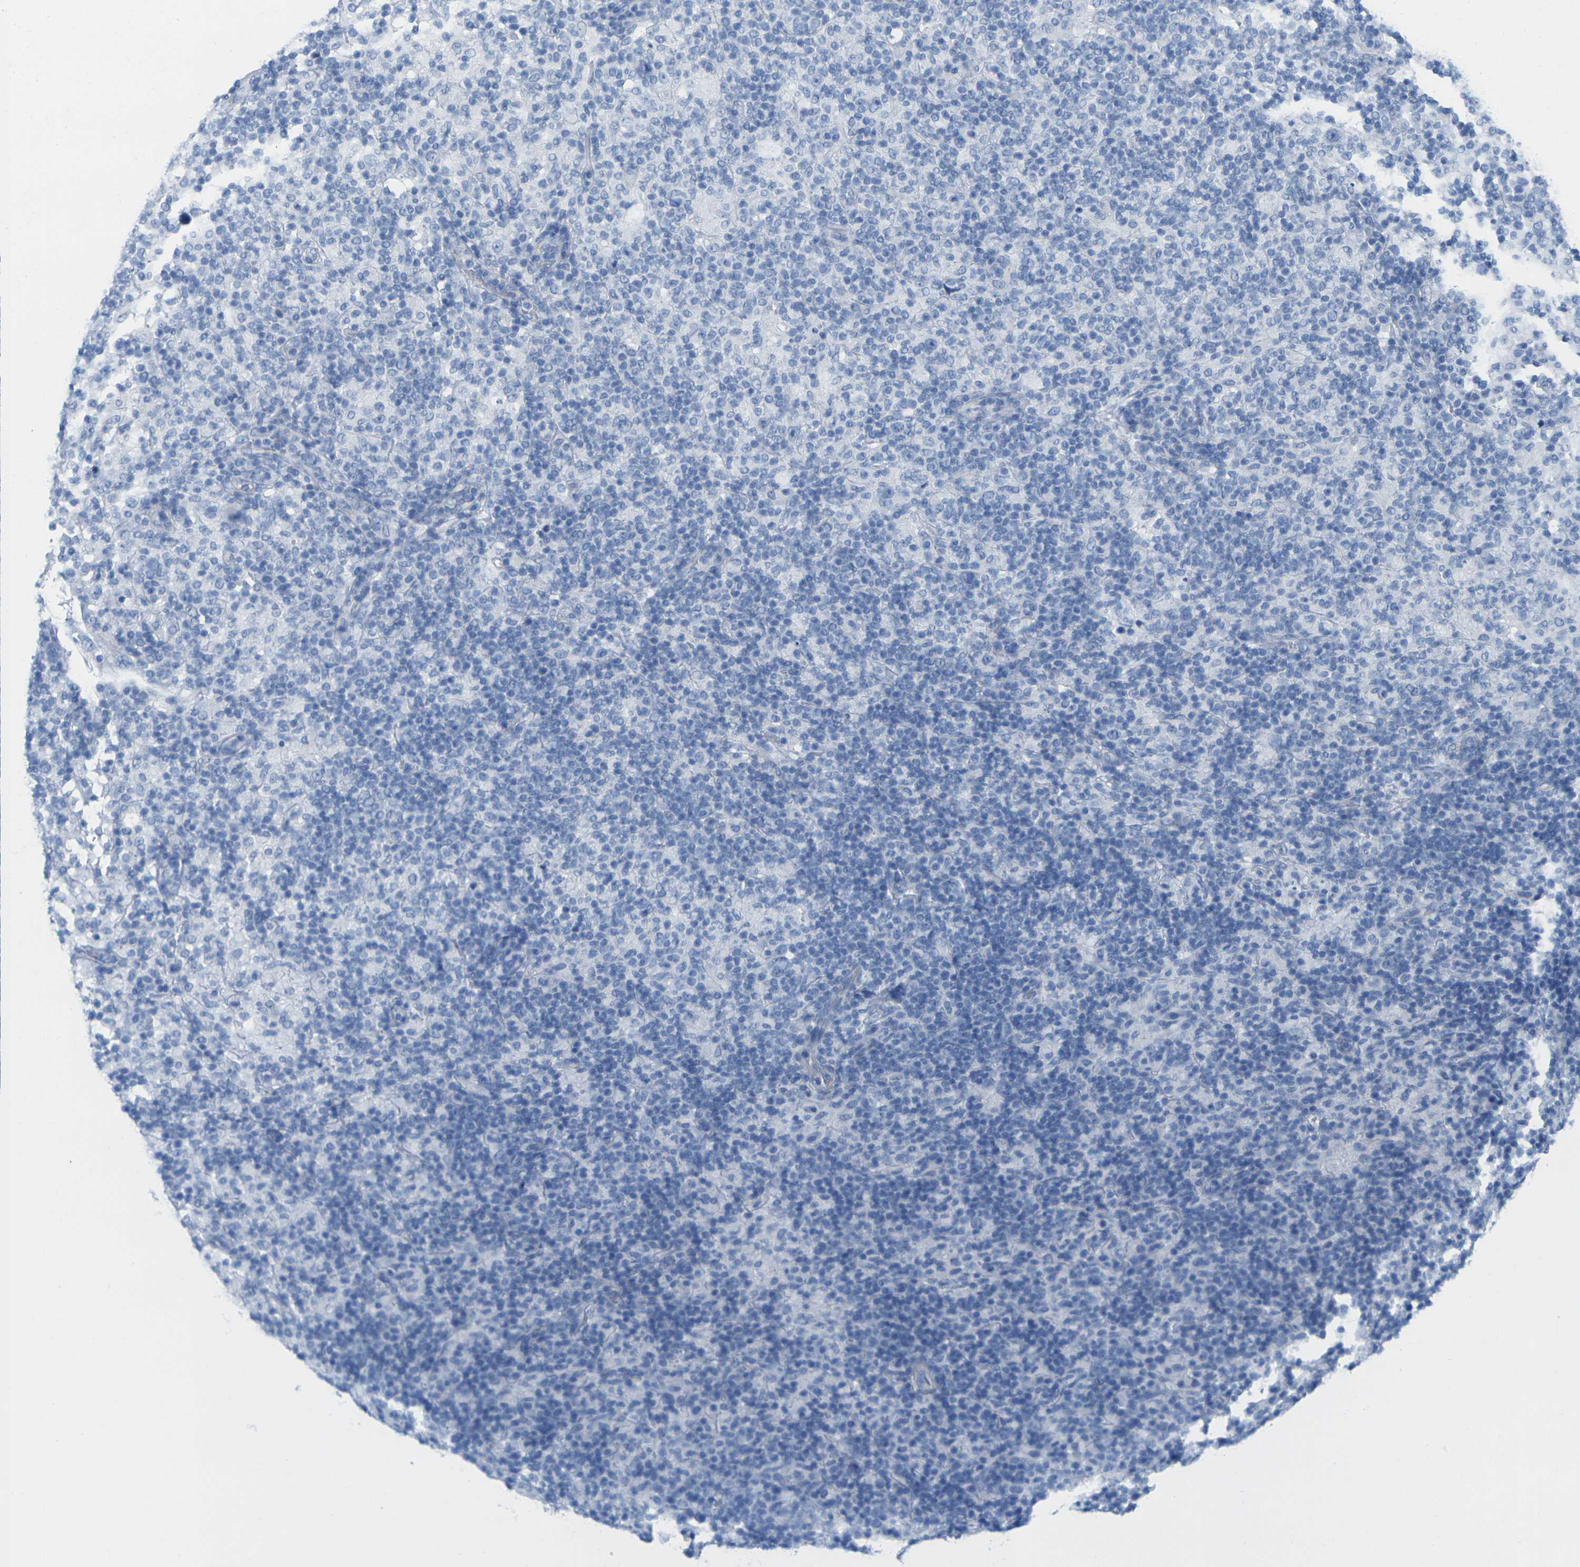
{"staining": {"intensity": "negative", "quantity": "none", "location": "none"}, "tissue": "lymphoma", "cell_type": "Tumor cells", "image_type": "cancer", "snomed": [{"axis": "morphology", "description": "Hodgkin's disease, NOS"}, {"axis": "topography", "description": "Lymph node"}], "caption": "The immunohistochemistry micrograph has no significant staining in tumor cells of Hodgkin's disease tissue.", "gene": "CNN1", "patient": {"sex": "male", "age": 70}}